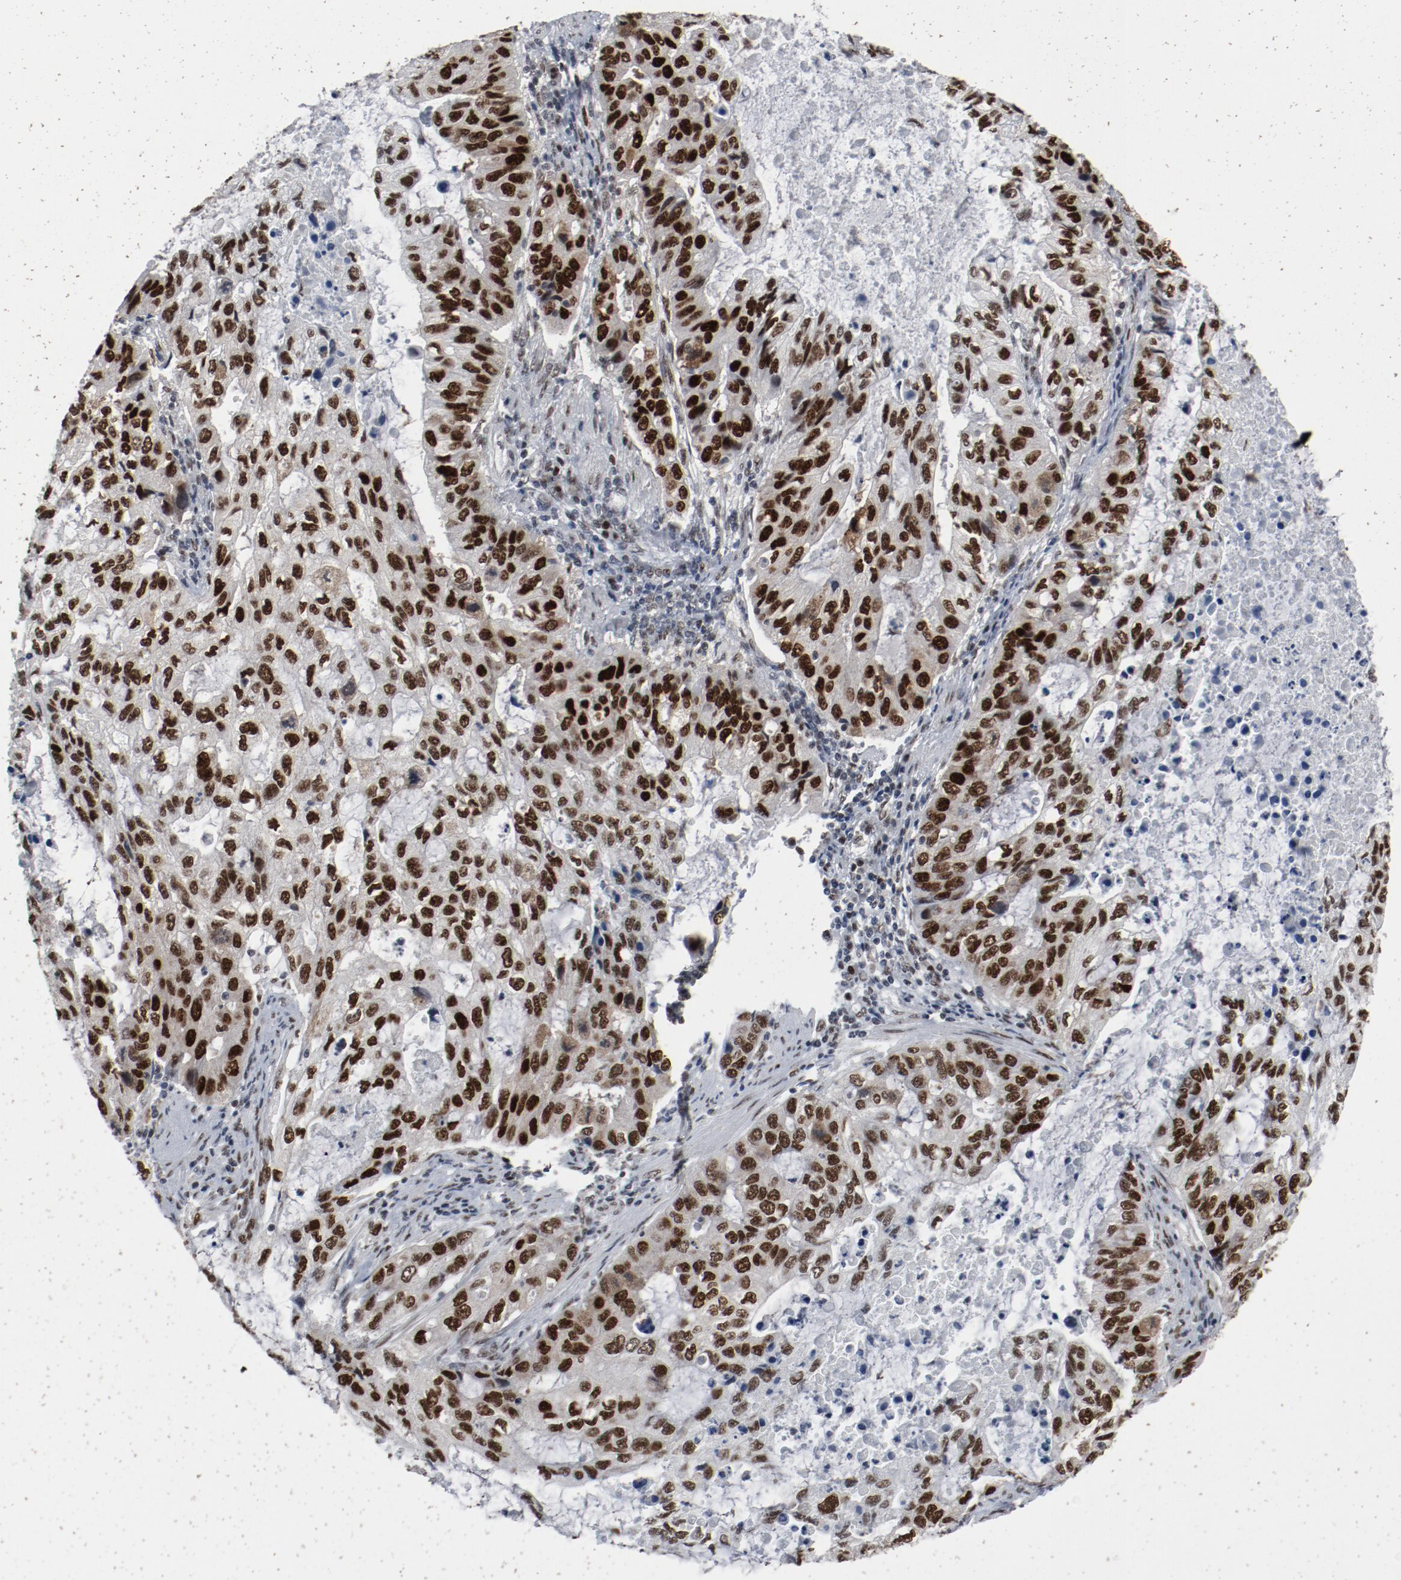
{"staining": {"intensity": "strong", "quantity": ">75%", "location": "nuclear"}, "tissue": "stomach cancer", "cell_type": "Tumor cells", "image_type": "cancer", "snomed": [{"axis": "morphology", "description": "Adenocarcinoma, NOS"}, {"axis": "topography", "description": "Stomach, upper"}], "caption": "Adenocarcinoma (stomach) stained with IHC exhibits strong nuclear expression in approximately >75% of tumor cells.", "gene": "JMJD6", "patient": {"sex": "female", "age": 52}}